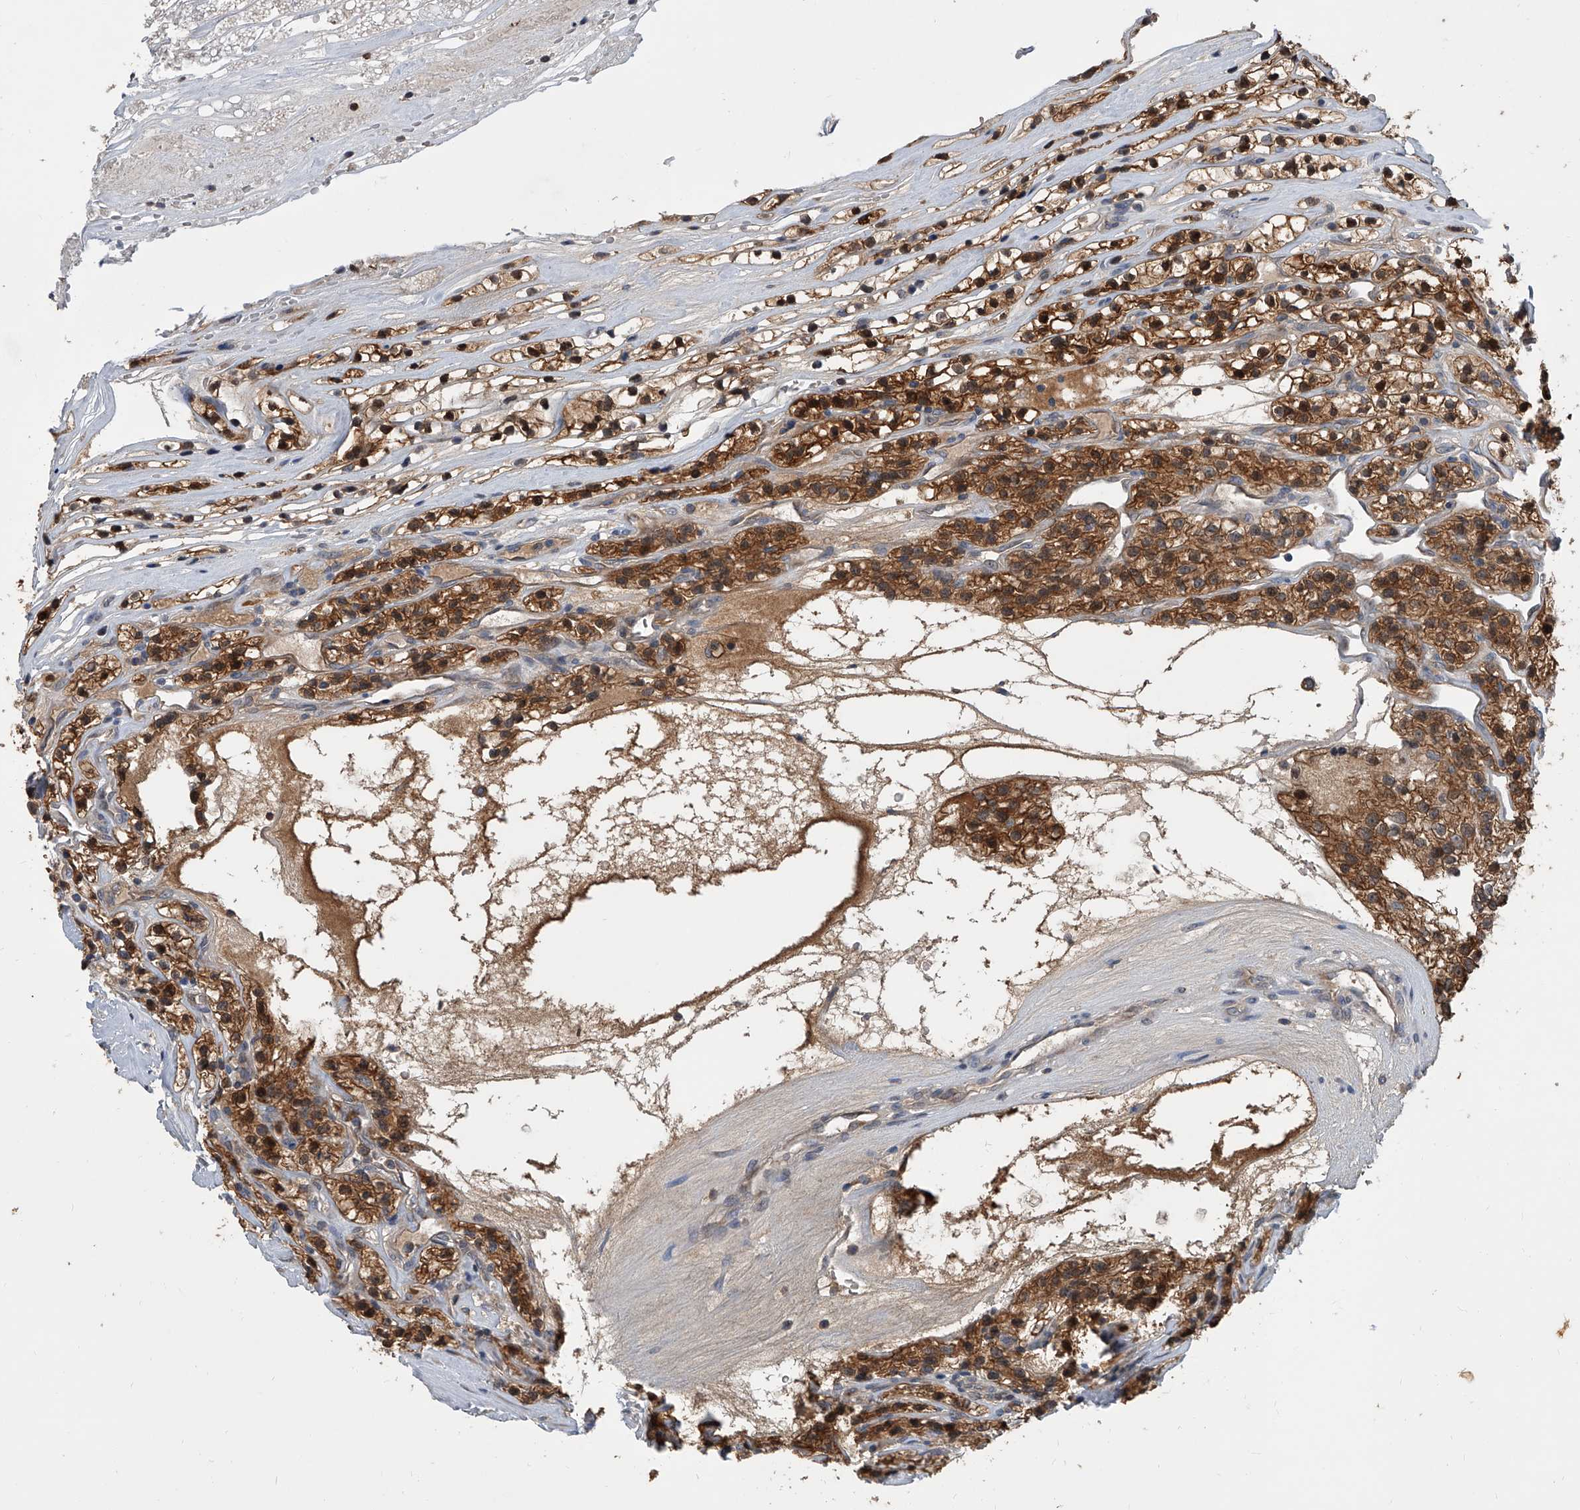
{"staining": {"intensity": "strong", "quantity": ">75%", "location": "cytoplasmic/membranous"}, "tissue": "renal cancer", "cell_type": "Tumor cells", "image_type": "cancer", "snomed": [{"axis": "morphology", "description": "Adenocarcinoma, NOS"}, {"axis": "topography", "description": "Kidney"}], "caption": "Adenocarcinoma (renal) stained with IHC displays strong cytoplasmic/membranous staining in approximately >75% of tumor cells.", "gene": "BHLHE23", "patient": {"sex": "female", "age": 57}}